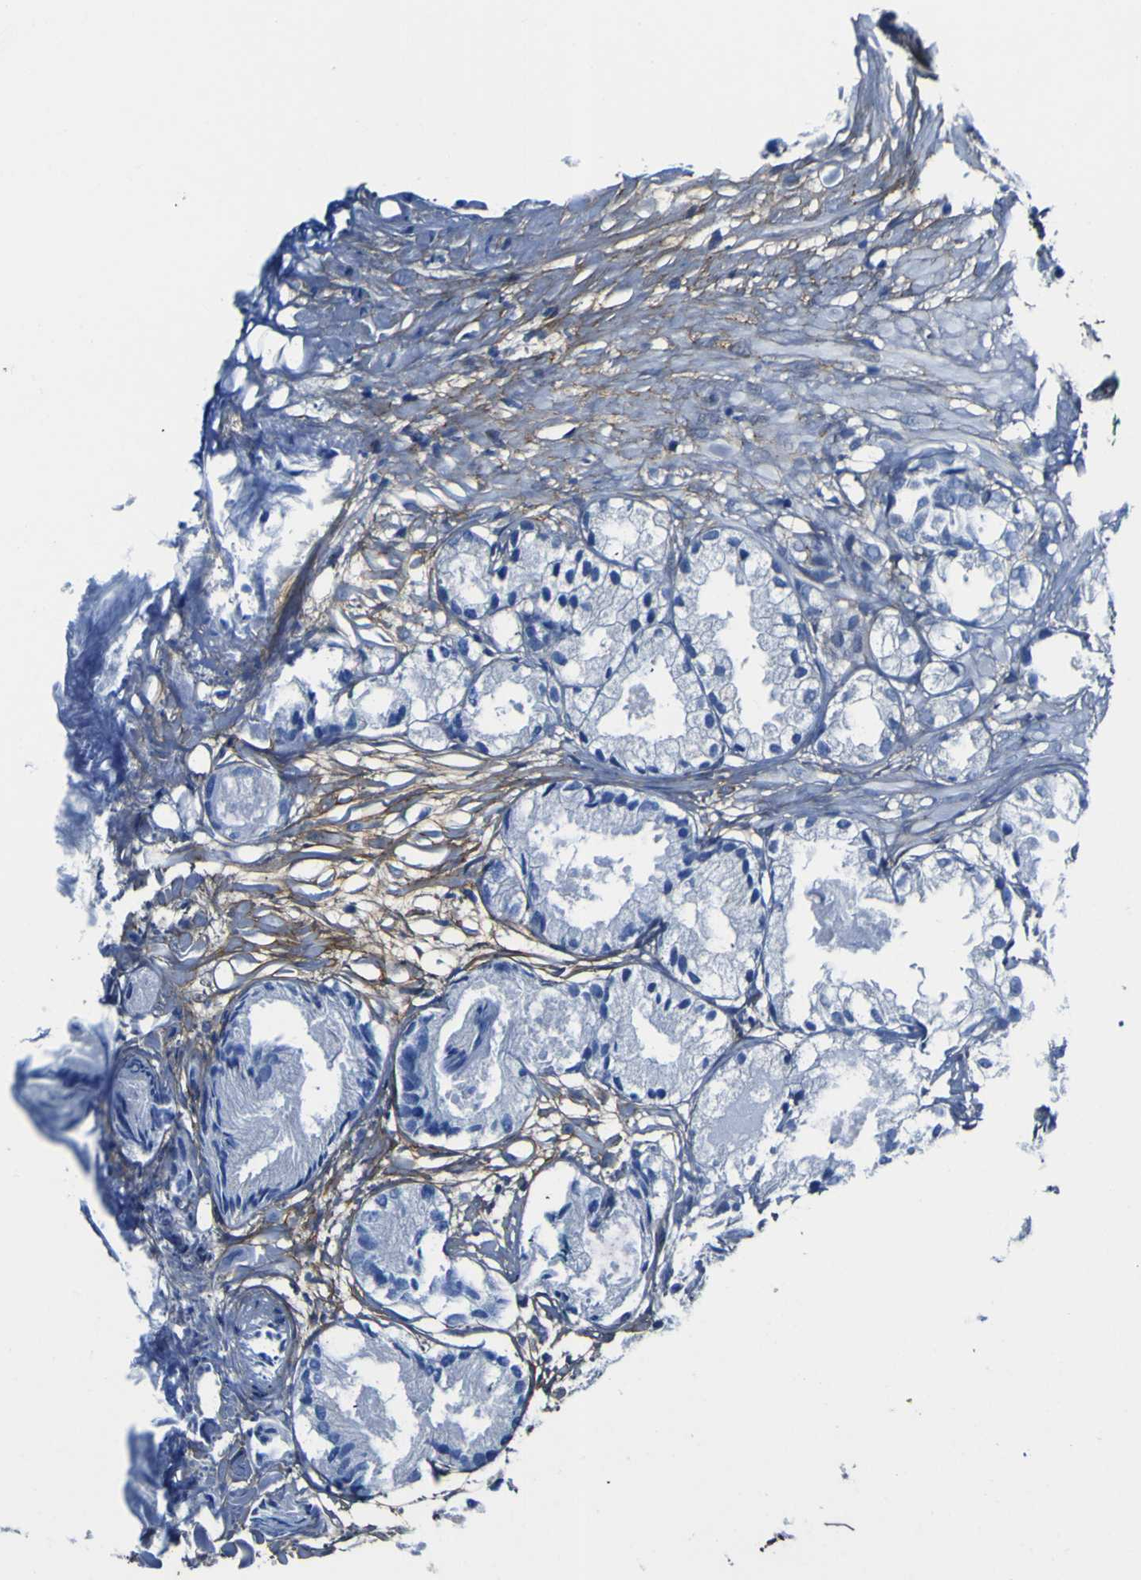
{"staining": {"intensity": "negative", "quantity": "none", "location": "none"}, "tissue": "prostate cancer", "cell_type": "Tumor cells", "image_type": "cancer", "snomed": [{"axis": "morphology", "description": "Adenocarcinoma, Low grade"}, {"axis": "topography", "description": "Prostate"}], "caption": "Immunohistochemistry (IHC) photomicrograph of adenocarcinoma (low-grade) (prostate) stained for a protein (brown), which demonstrates no positivity in tumor cells.", "gene": "LRRN1", "patient": {"sex": "male", "age": 72}}